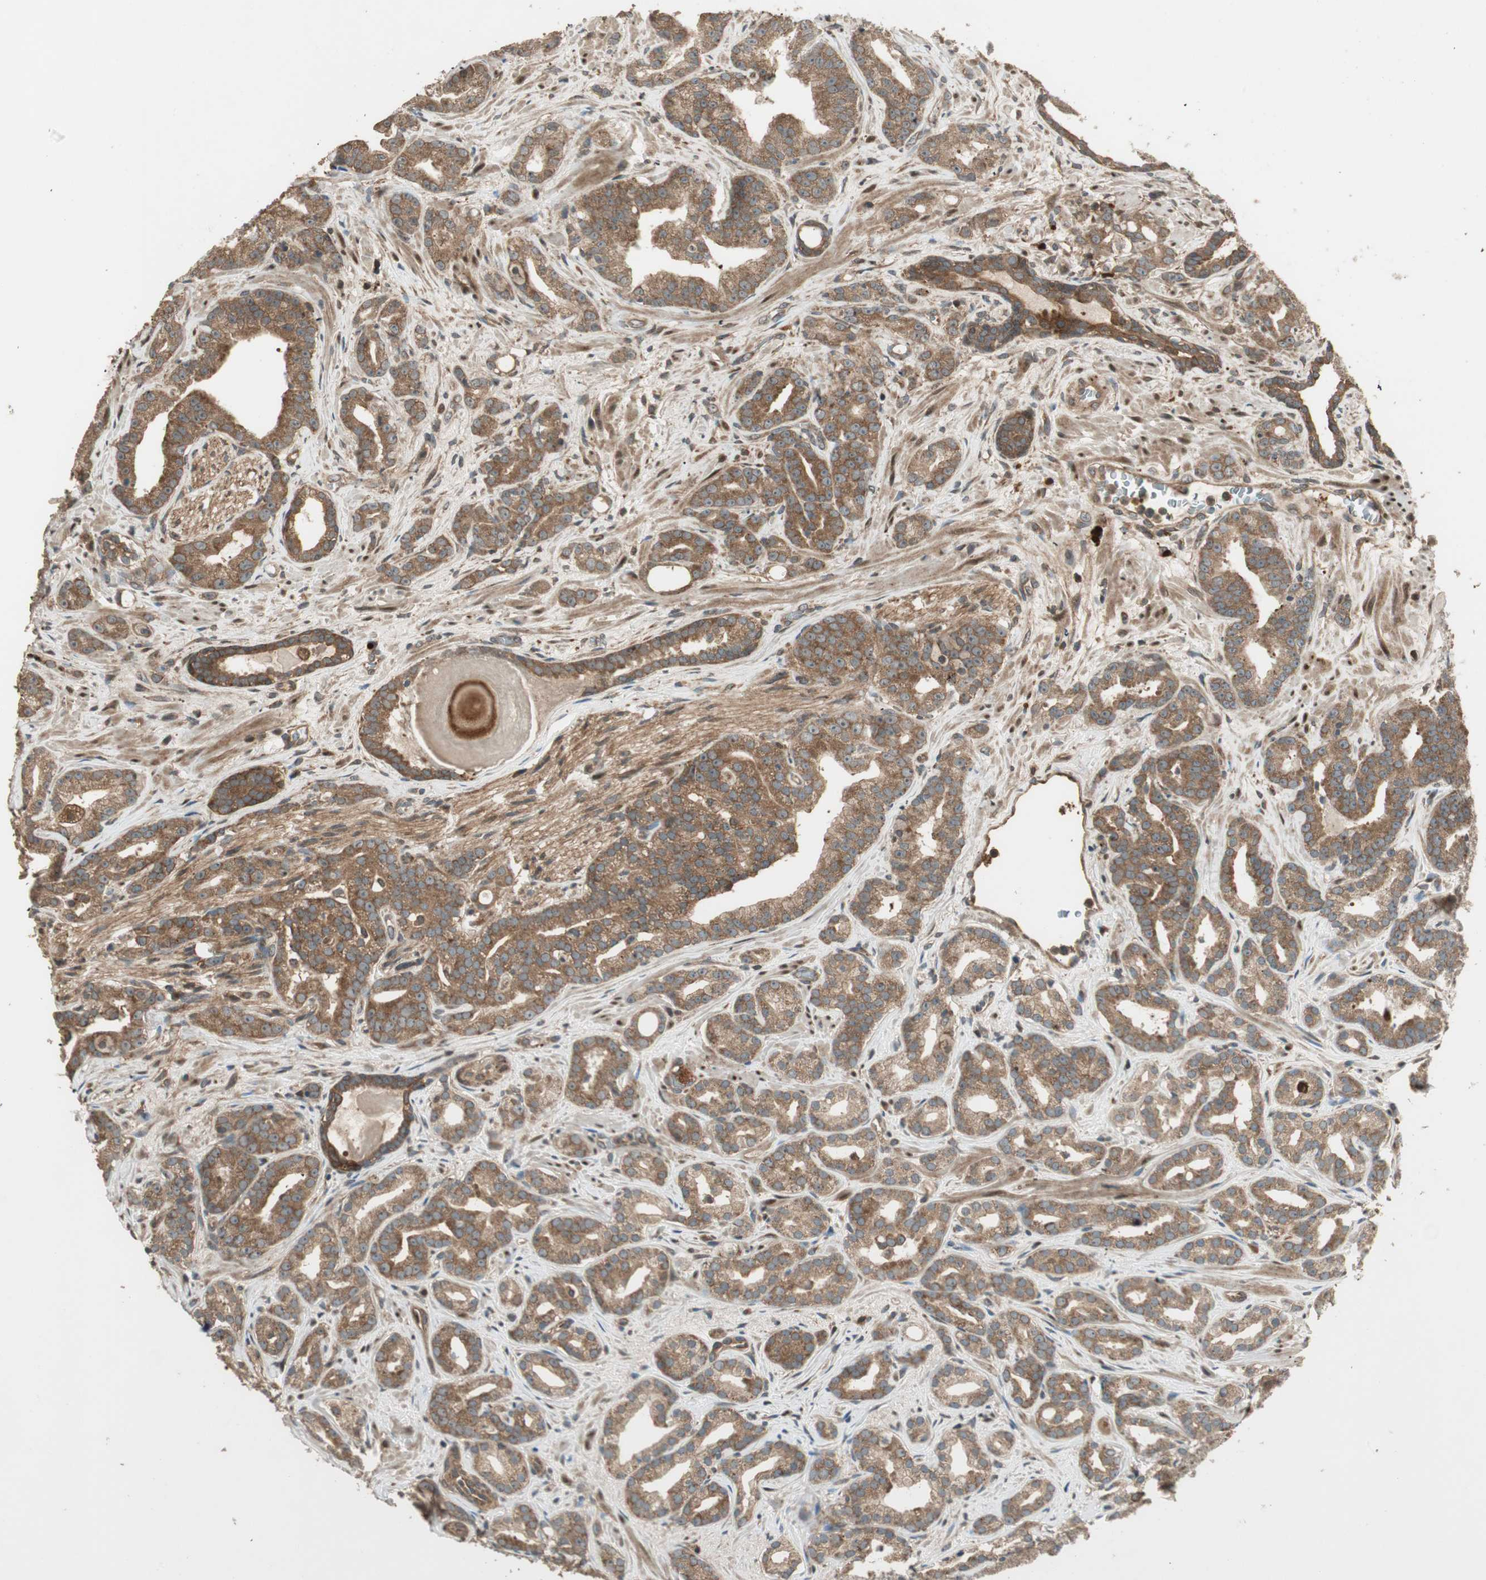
{"staining": {"intensity": "moderate", "quantity": ">75%", "location": "cytoplasmic/membranous"}, "tissue": "prostate cancer", "cell_type": "Tumor cells", "image_type": "cancer", "snomed": [{"axis": "morphology", "description": "Adenocarcinoma, Low grade"}, {"axis": "topography", "description": "Prostate"}], "caption": "Moderate cytoplasmic/membranous positivity for a protein is present in about >75% of tumor cells of adenocarcinoma (low-grade) (prostate) using immunohistochemistry (IHC).", "gene": "CNOT4", "patient": {"sex": "male", "age": 63}}